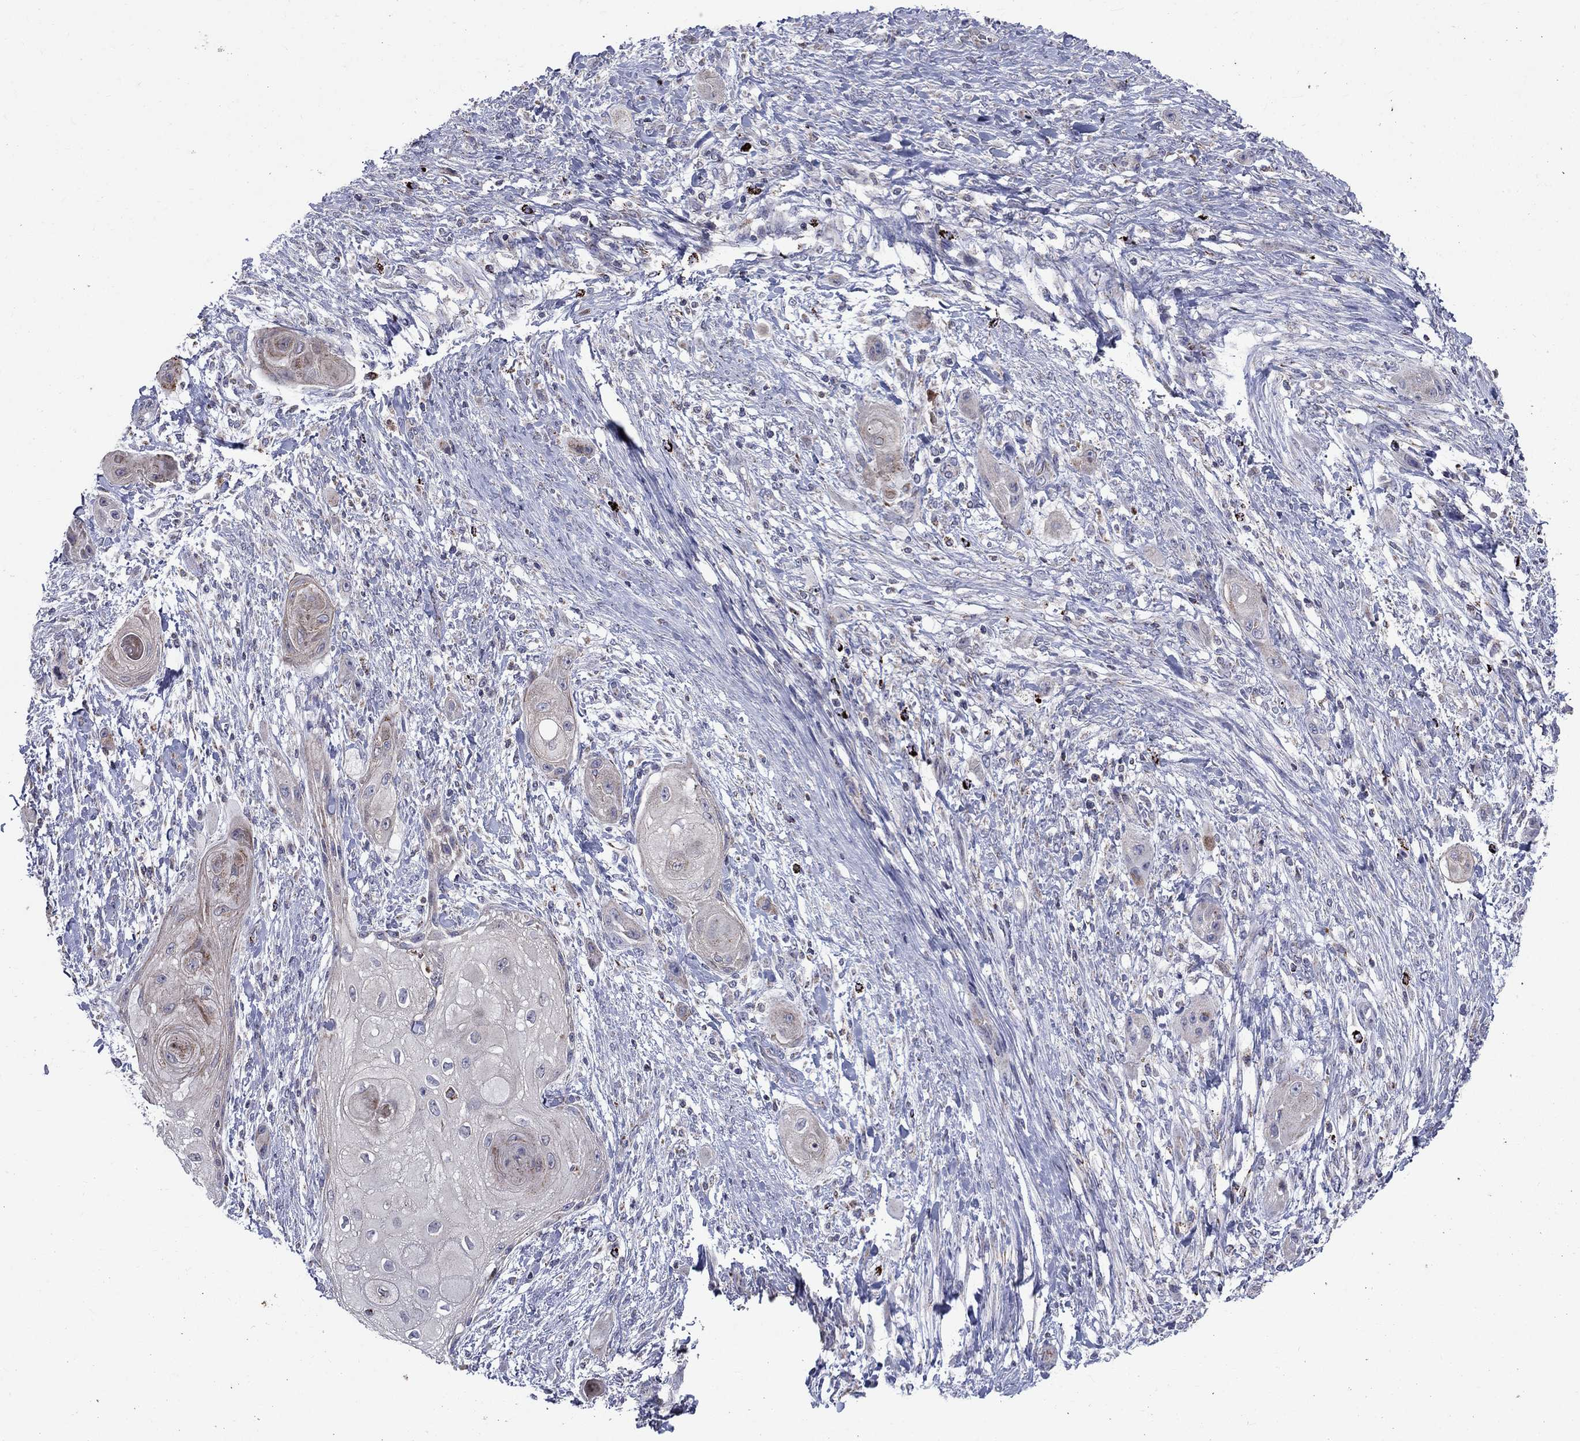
{"staining": {"intensity": "negative", "quantity": "none", "location": "none"}, "tissue": "skin cancer", "cell_type": "Tumor cells", "image_type": "cancer", "snomed": [{"axis": "morphology", "description": "Squamous cell carcinoma, NOS"}, {"axis": "topography", "description": "Skin"}], "caption": "Squamous cell carcinoma (skin) stained for a protein using IHC reveals no expression tumor cells.", "gene": "SLC4A10", "patient": {"sex": "male", "age": 62}}